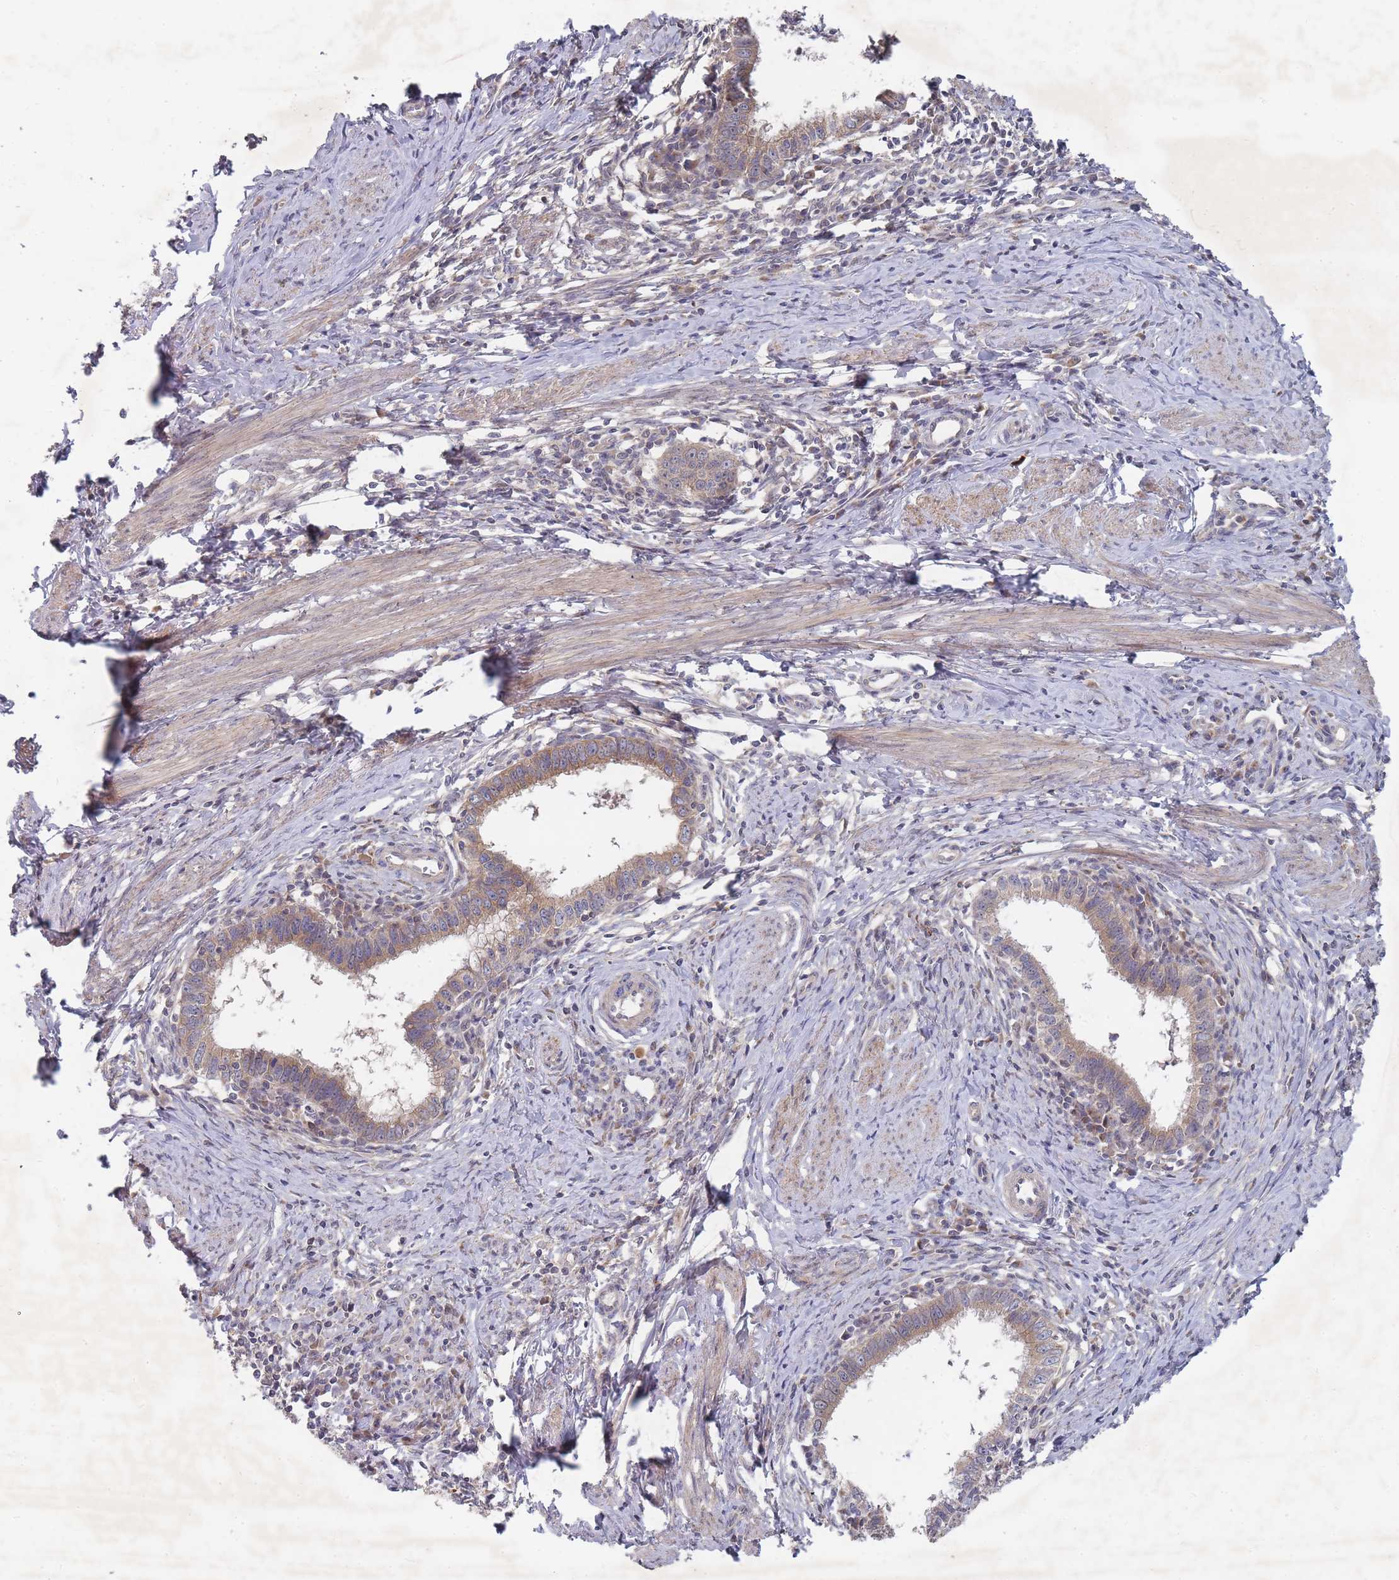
{"staining": {"intensity": "weak", "quantity": "25%-75%", "location": "cytoplasmic/membranous"}, "tissue": "cervical cancer", "cell_type": "Tumor cells", "image_type": "cancer", "snomed": [{"axis": "morphology", "description": "Adenocarcinoma, NOS"}, {"axis": "topography", "description": "Cervix"}], "caption": "An IHC histopathology image of tumor tissue is shown. Protein staining in brown labels weak cytoplasmic/membranous positivity in cervical adenocarcinoma within tumor cells.", "gene": "SLC35F5", "patient": {"sex": "female", "age": 36}}